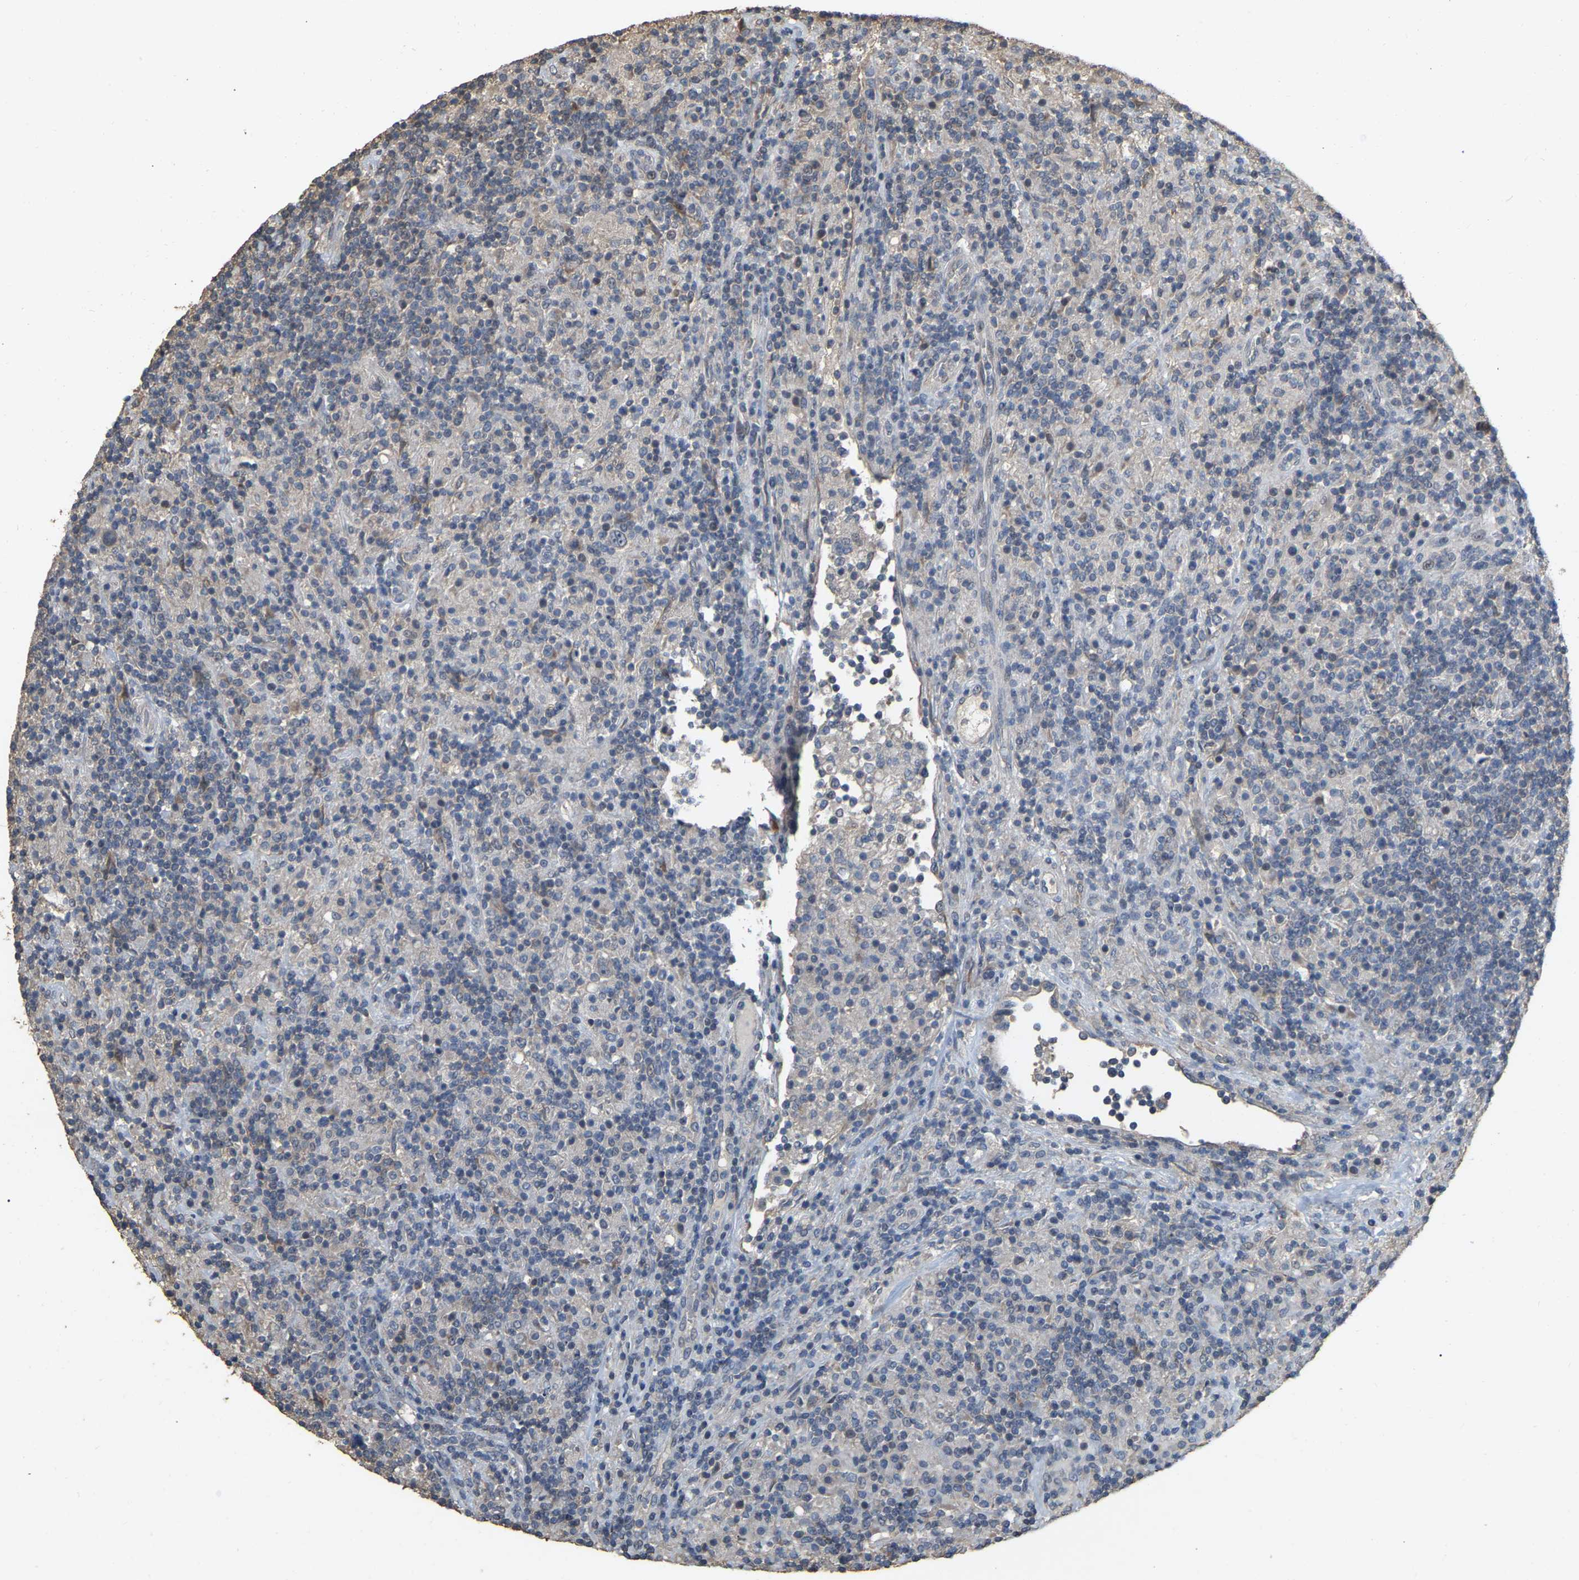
{"staining": {"intensity": "weak", "quantity": "<25%", "location": "cytoplasmic/membranous"}, "tissue": "lymphoma", "cell_type": "Tumor cells", "image_type": "cancer", "snomed": [{"axis": "morphology", "description": "Hodgkin's disease, NOS"}, {"axis": "topography", "description": "Lymph node"}], "caption": "Tumor cells show no significant protein positivity in Hodgkin's disease.", "gene": "NCS1", "patient": {"sex": "male", "age": 70}}